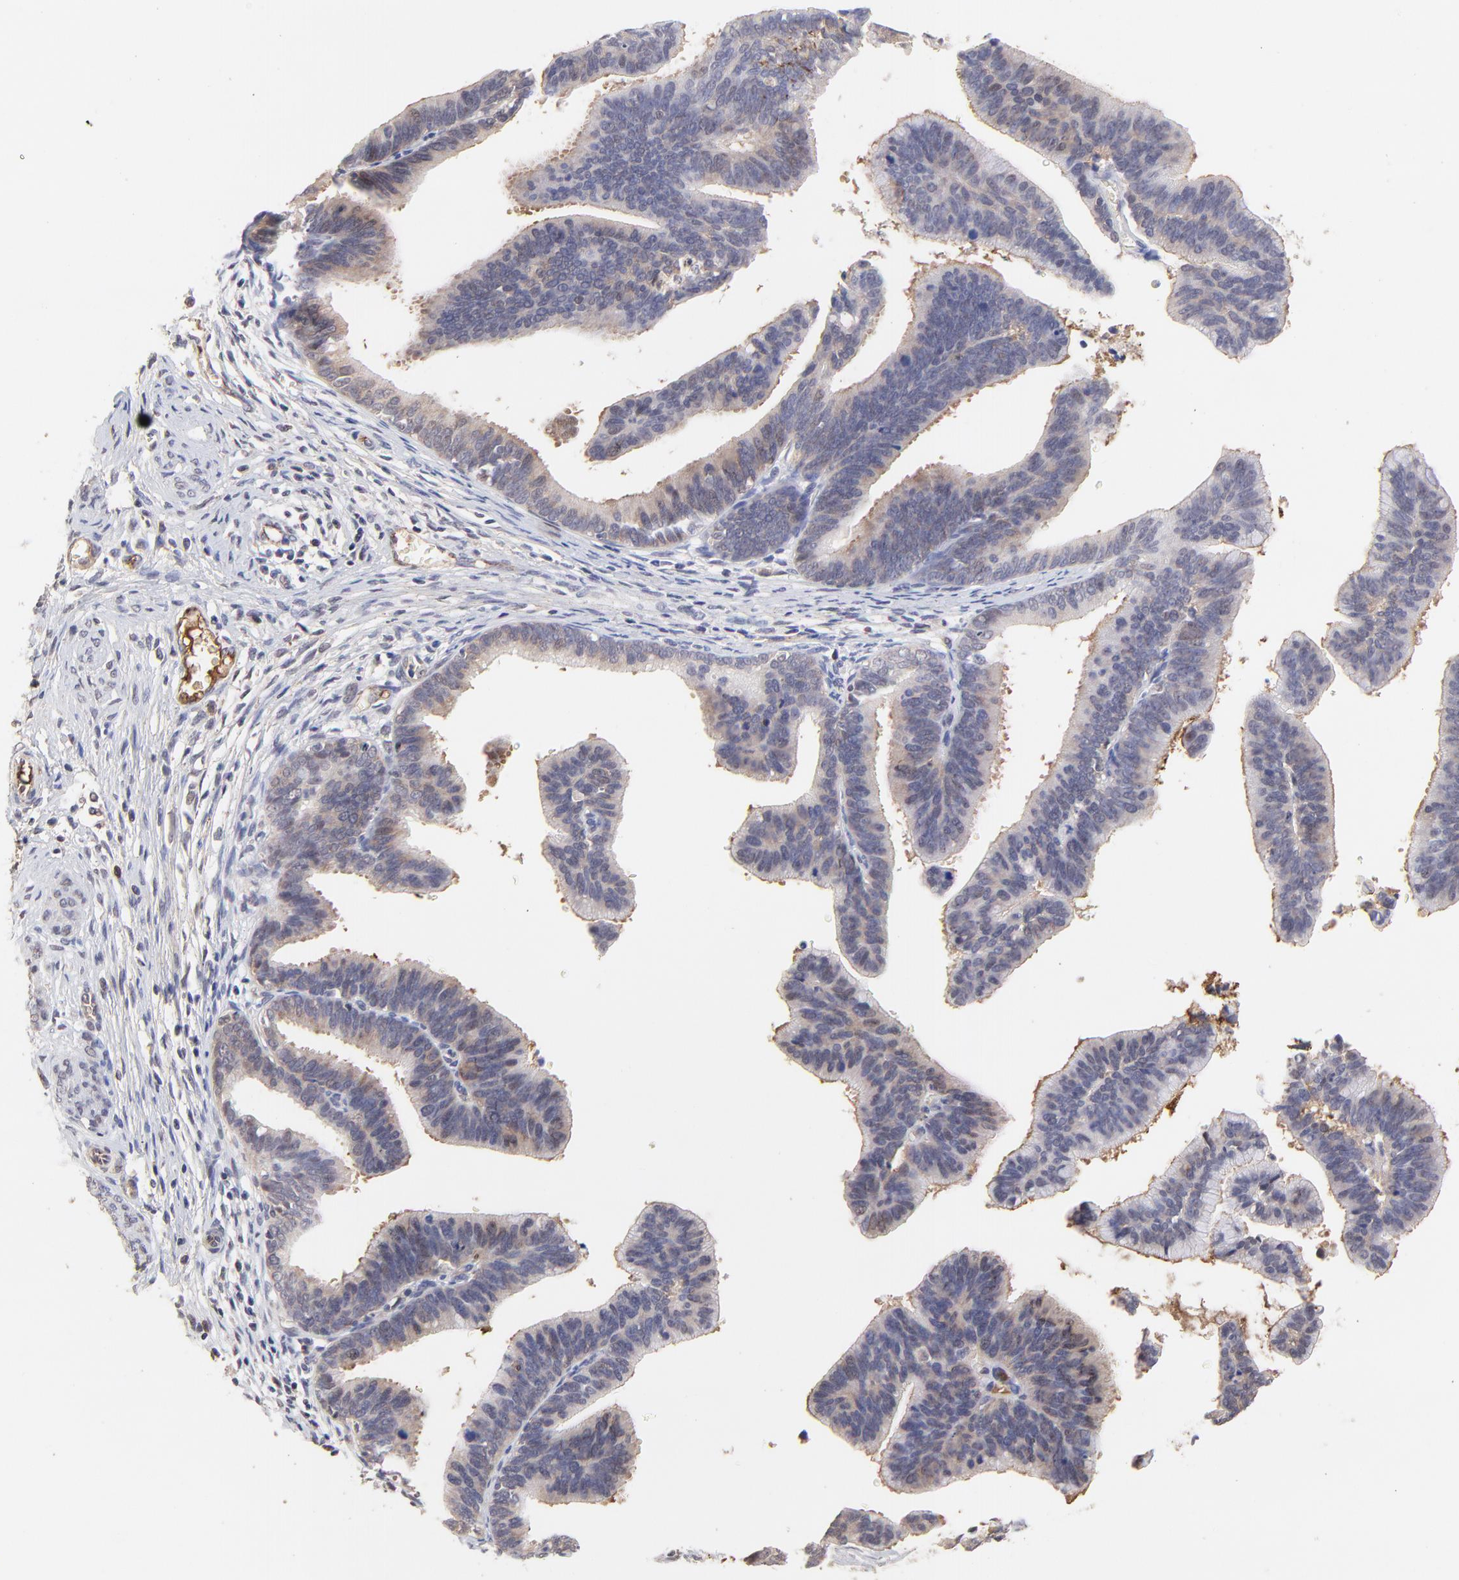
{"staining": {"intensity": "weak", "quantity": "<25%", "location": "nuclear"}, "tissue": "cervical cancer", "cell_type": "Tumor cells", "image_type": "cancer", "snomed": [{"axis": "morphology", "description": "Adenocarcinoma, NOS"}, {"axis": "topography", "description": "Cervix"}], "caption": "The histopathology image displays no significant positivity in tumor cells of adenocarcinoma (cervical).", "gene": "PSMD14", "patient": {"sex": "female", "age": 47}}